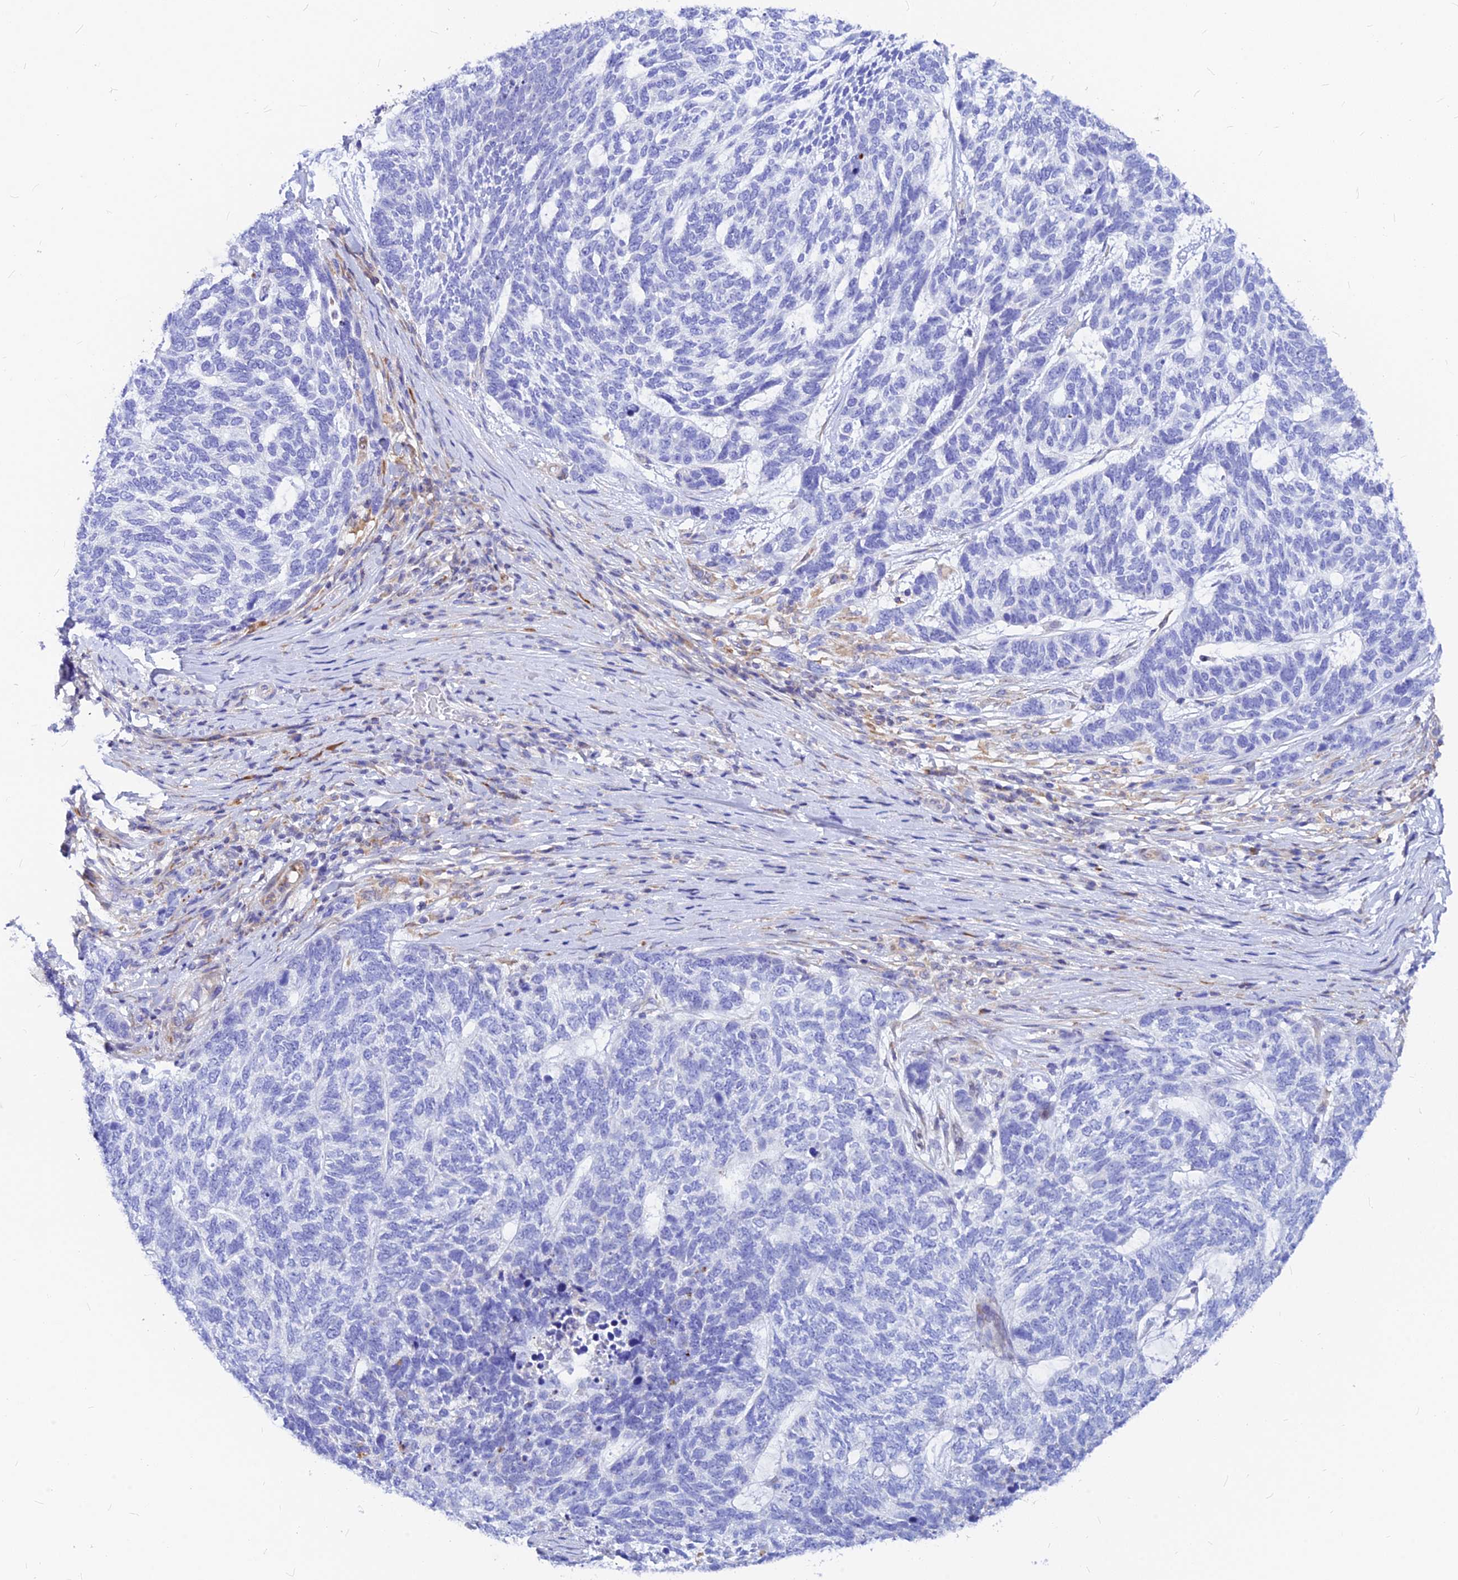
{"staining": {"intensity": "negative", "quantity": "none", "location": "none"}, "tissue": "skin cancer", "cell_type": "Tumor cells", "image_type": "cancer", "snomed": [{"axis": "morphology", "description": "Basal cell carcinoma"}, {"axis": "topography", "description": "Skin"}], "caption": "Tumor cells show no significant staining in skin cancer (basal cell carcinoma).", "gene": "CNOT6", "patient": {"sex": "female", "age": 65}}